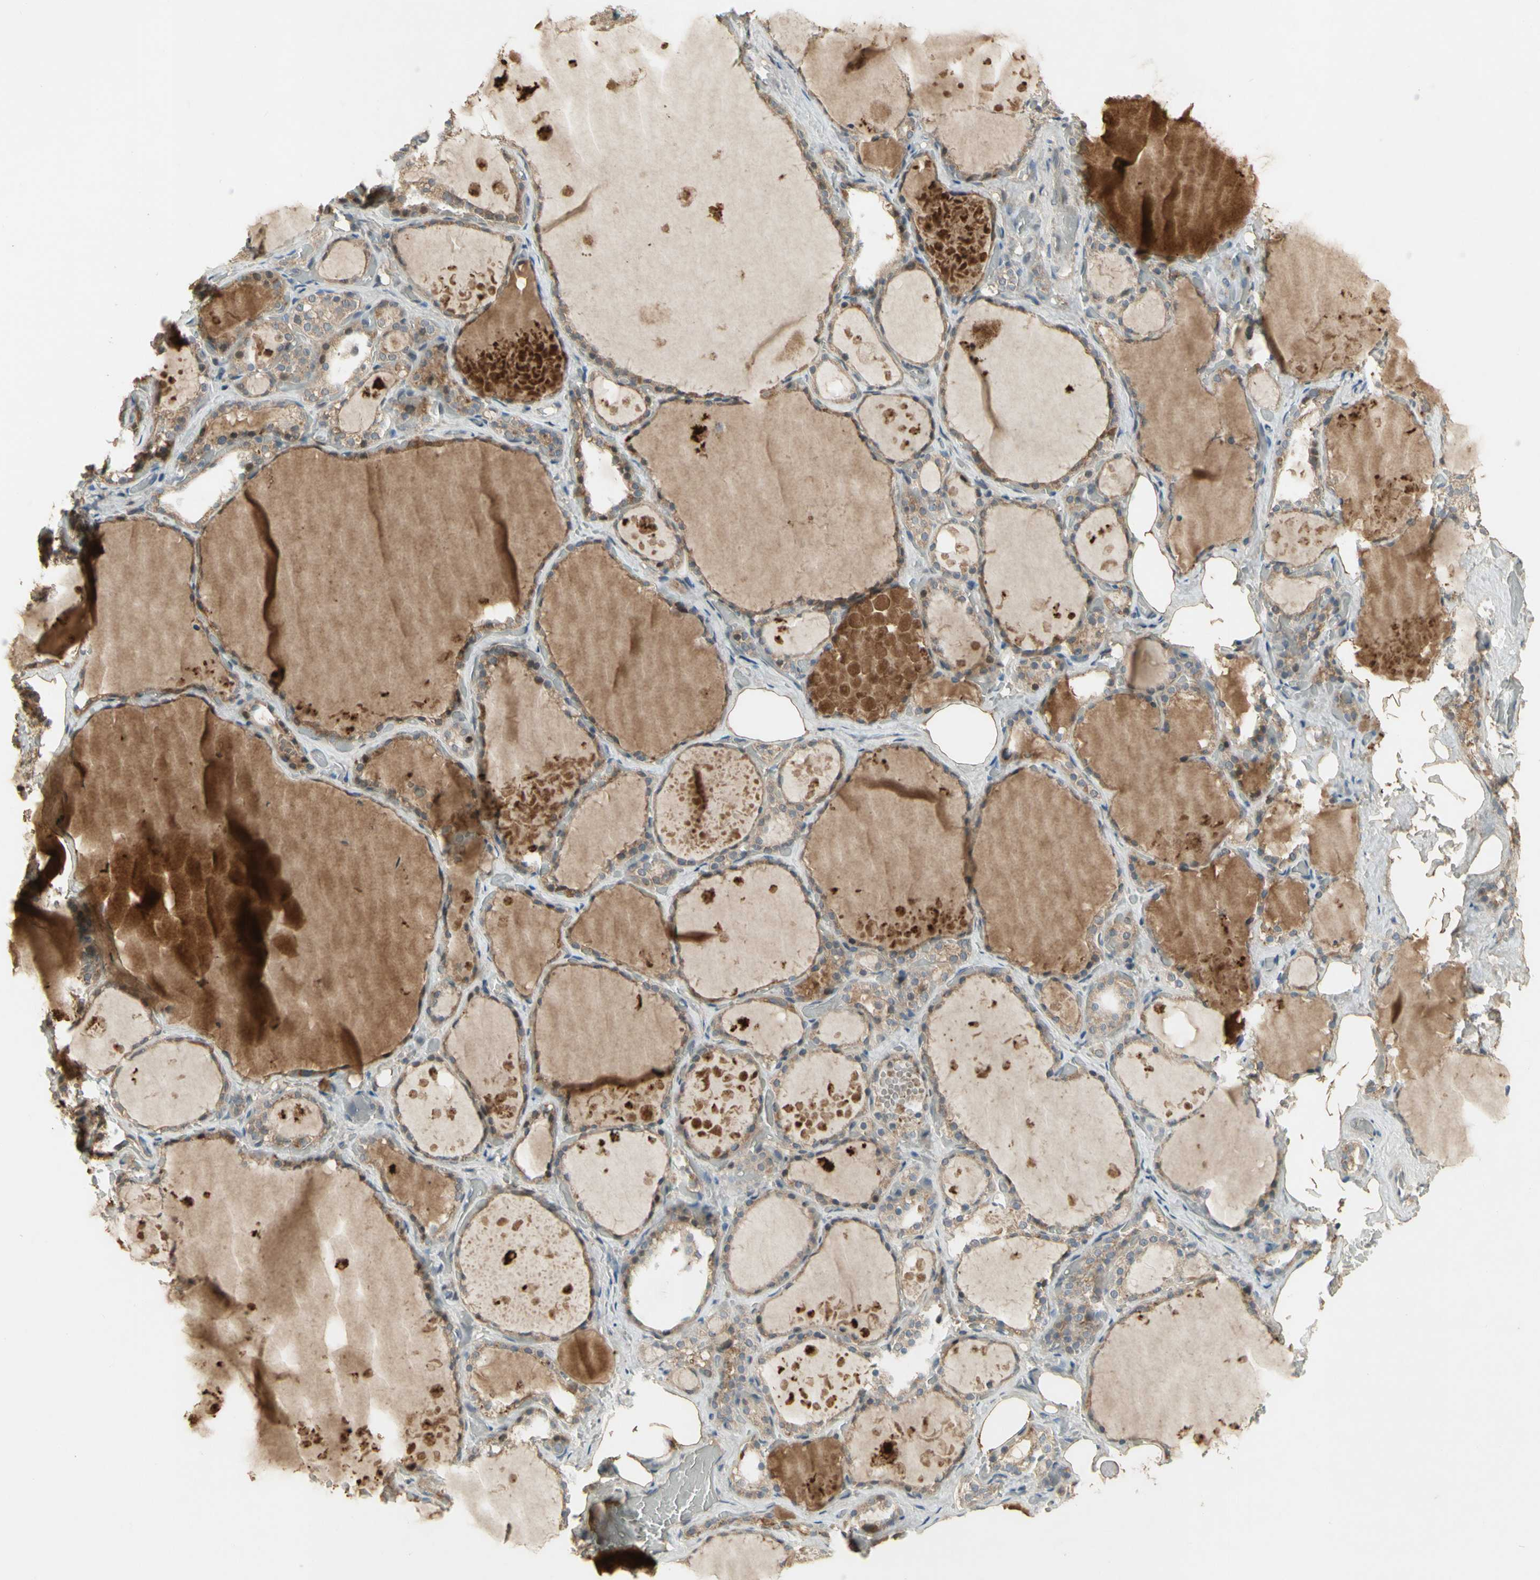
{"staining": {"intensity": "weak", "quantity": ">75%", "location": "cytoplasmic/membranous"}, "tissue": "thyroid gland", "cell_type": "Glandular cells", "image_type": "normal", "snomed": [{"axis": "morphology", "description": "Normal tissue, NOS"}, {"axis": "topography", "description": "Thyroid gland"}], "caption": "Immunohistochemical staining of benign thyroid gland displays weak cytoplasmic/membranous protein expression in approximately >75% of glandular cells. (DAB (3,3'-diaminobenzidine) IHC, brown staining for protein, blue staining for nuclei).", "gene": "NRG4", "patient": {"sex": "male", "age": 61}}